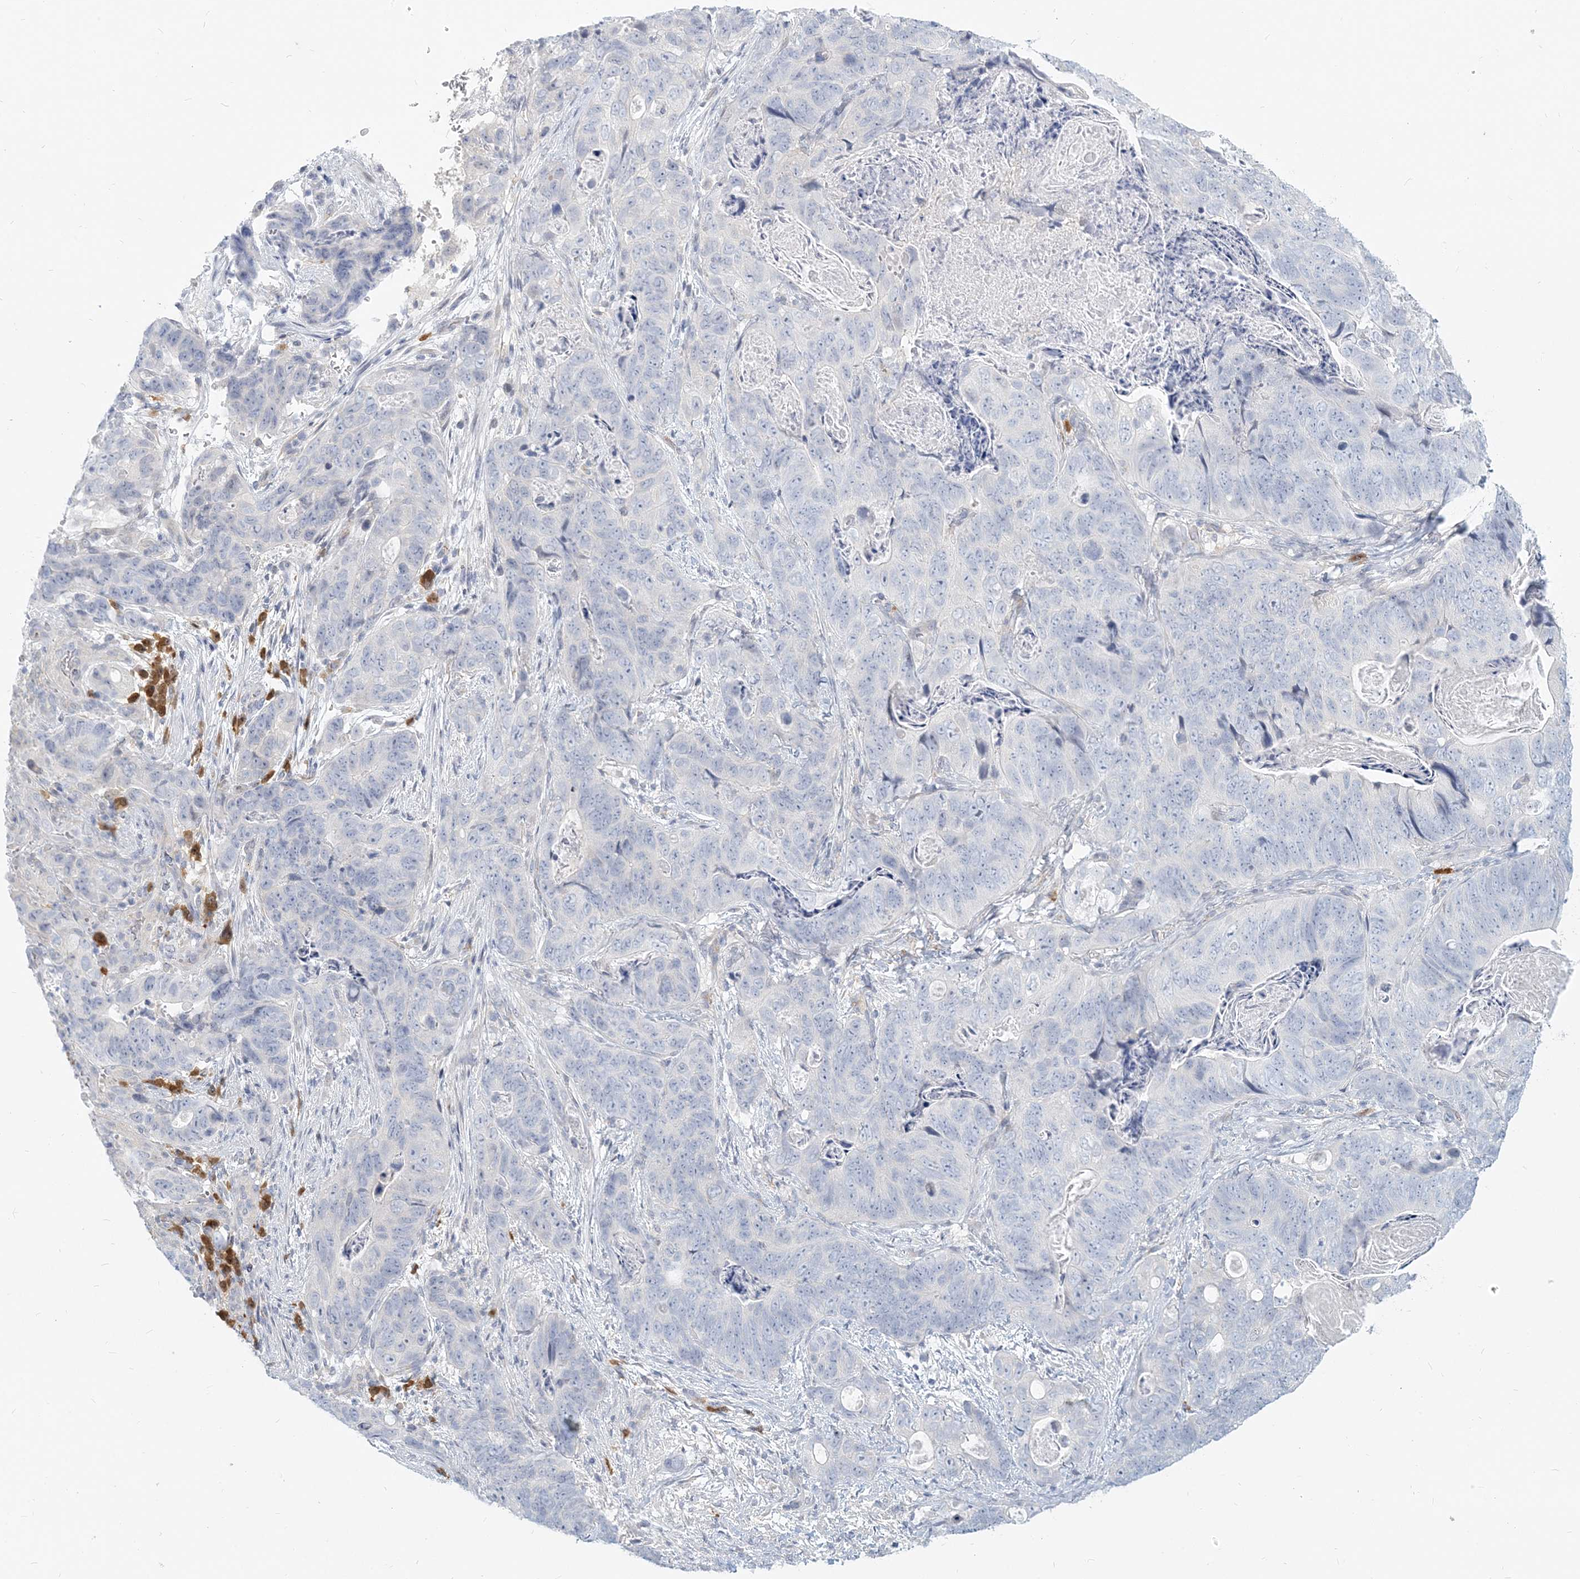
{"staining": {"intensity": "negative", "quantity": "none", "location": "none"}, "tissue": "stomach cancer", "cell_type": "Tumor cells", "image_type": "cancer", "snomed": [{"axis": "morphology", "description": "Normal tissue, NOS"}, {"axis": "morphology", "description": "Adenocarcinoma, NOS"}, {"axis": "topography", "description": "Stomach"}], "caption": "DAB (3,3'-diaminobenzidine) immunohistochemical staining of stomach adenocarcinoma shows no significant staining in tumor cells. (Brightfield microscopy of DAB immunohistochemistry at high magnification).", "gene": "GMPPA", "patient": {"sex": "female", "age": 89}}